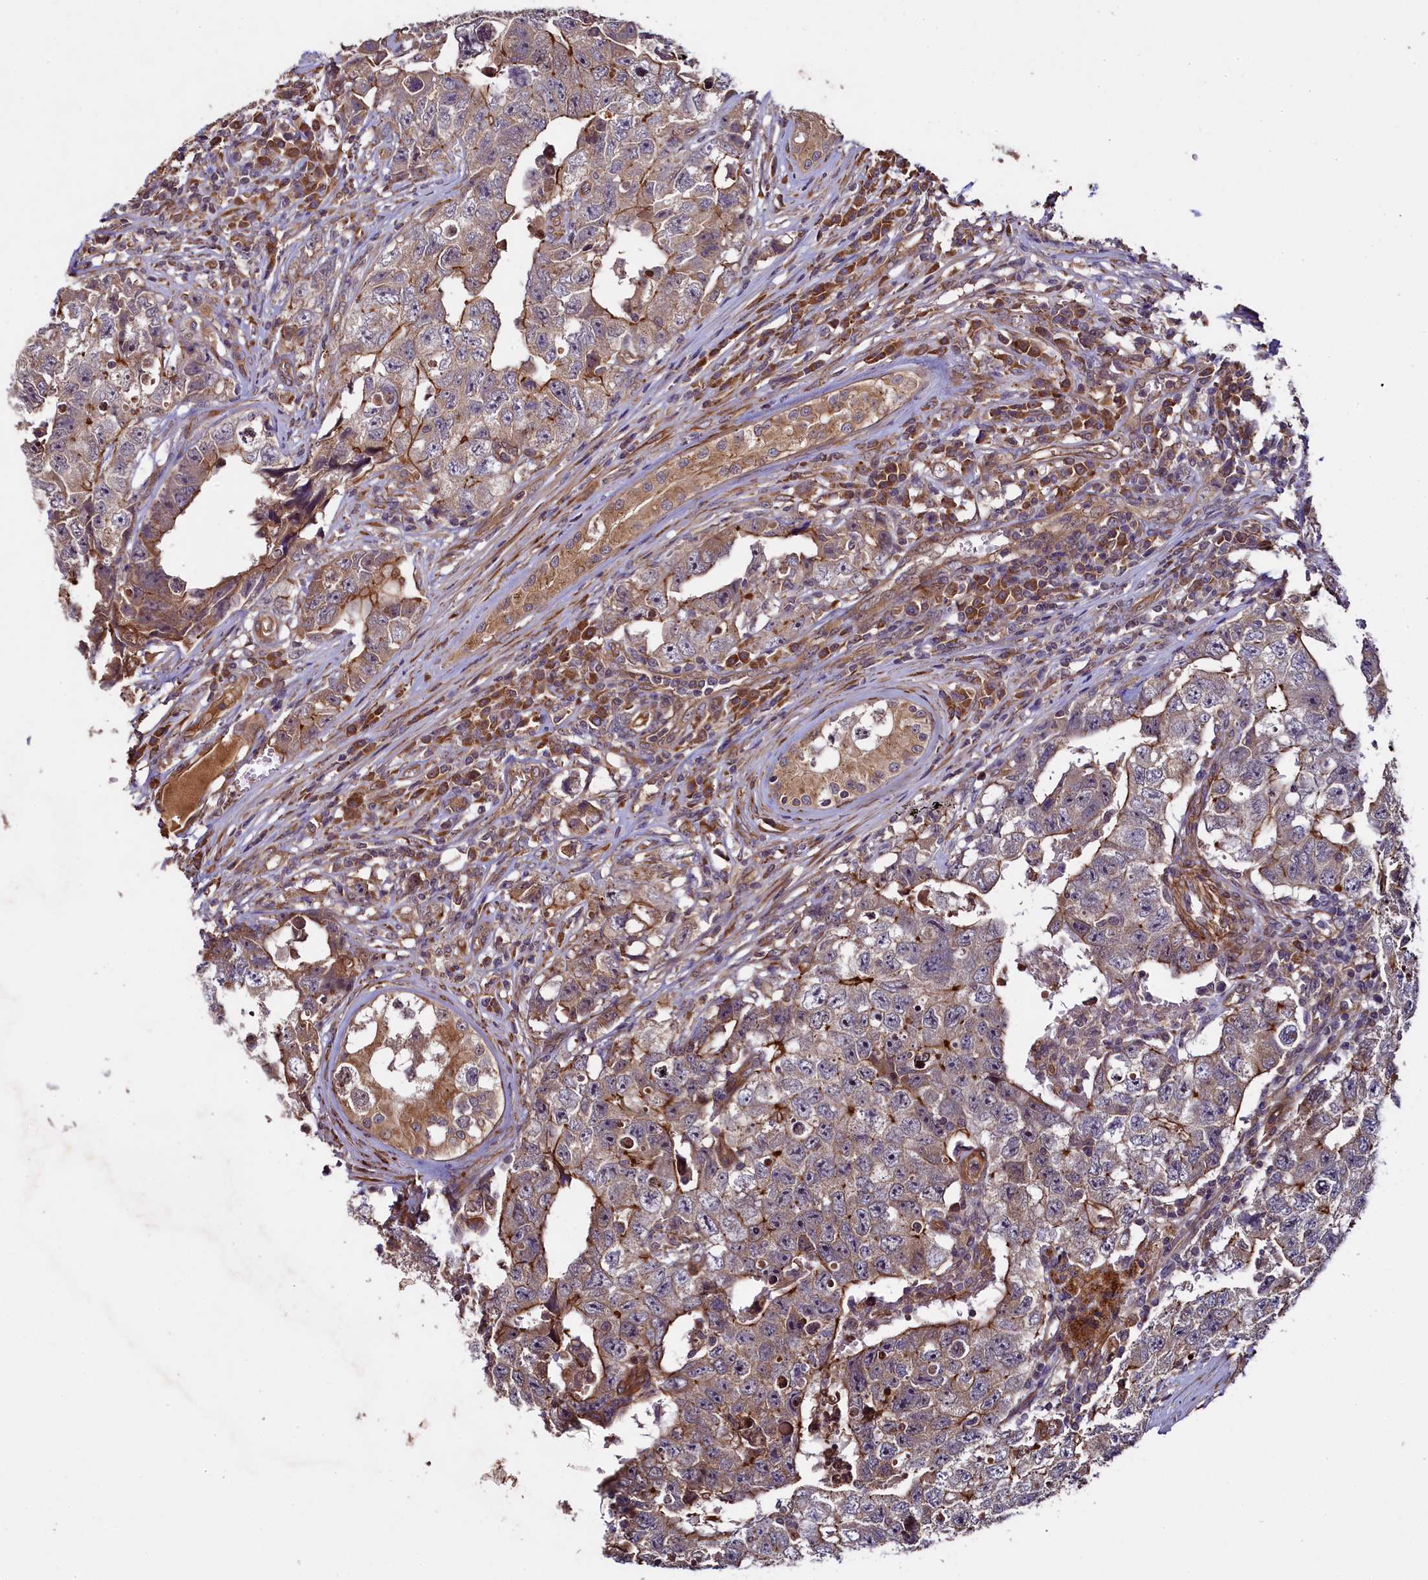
{"staining": {"intensity": "moderate", "quantity": "<25%", "location": "cytoplasmic/membranous"}, "tissue": "testis cancer", "cell_type": "Tumor cells", "image_type": "cancer", "snomed": [{"axis": "morphology", "description": "Carcinoma, Embryonal, NOS"}, {"axis": "topography", "description": "Testis"}], "caption": "A brown stain labels moderate cytoplasmic/membranous staining of a protein in embryonal carcinoma (testis) tumor cells.", "gene": "CCDC102A", "patient": {"sex": "male", "age": 17}}